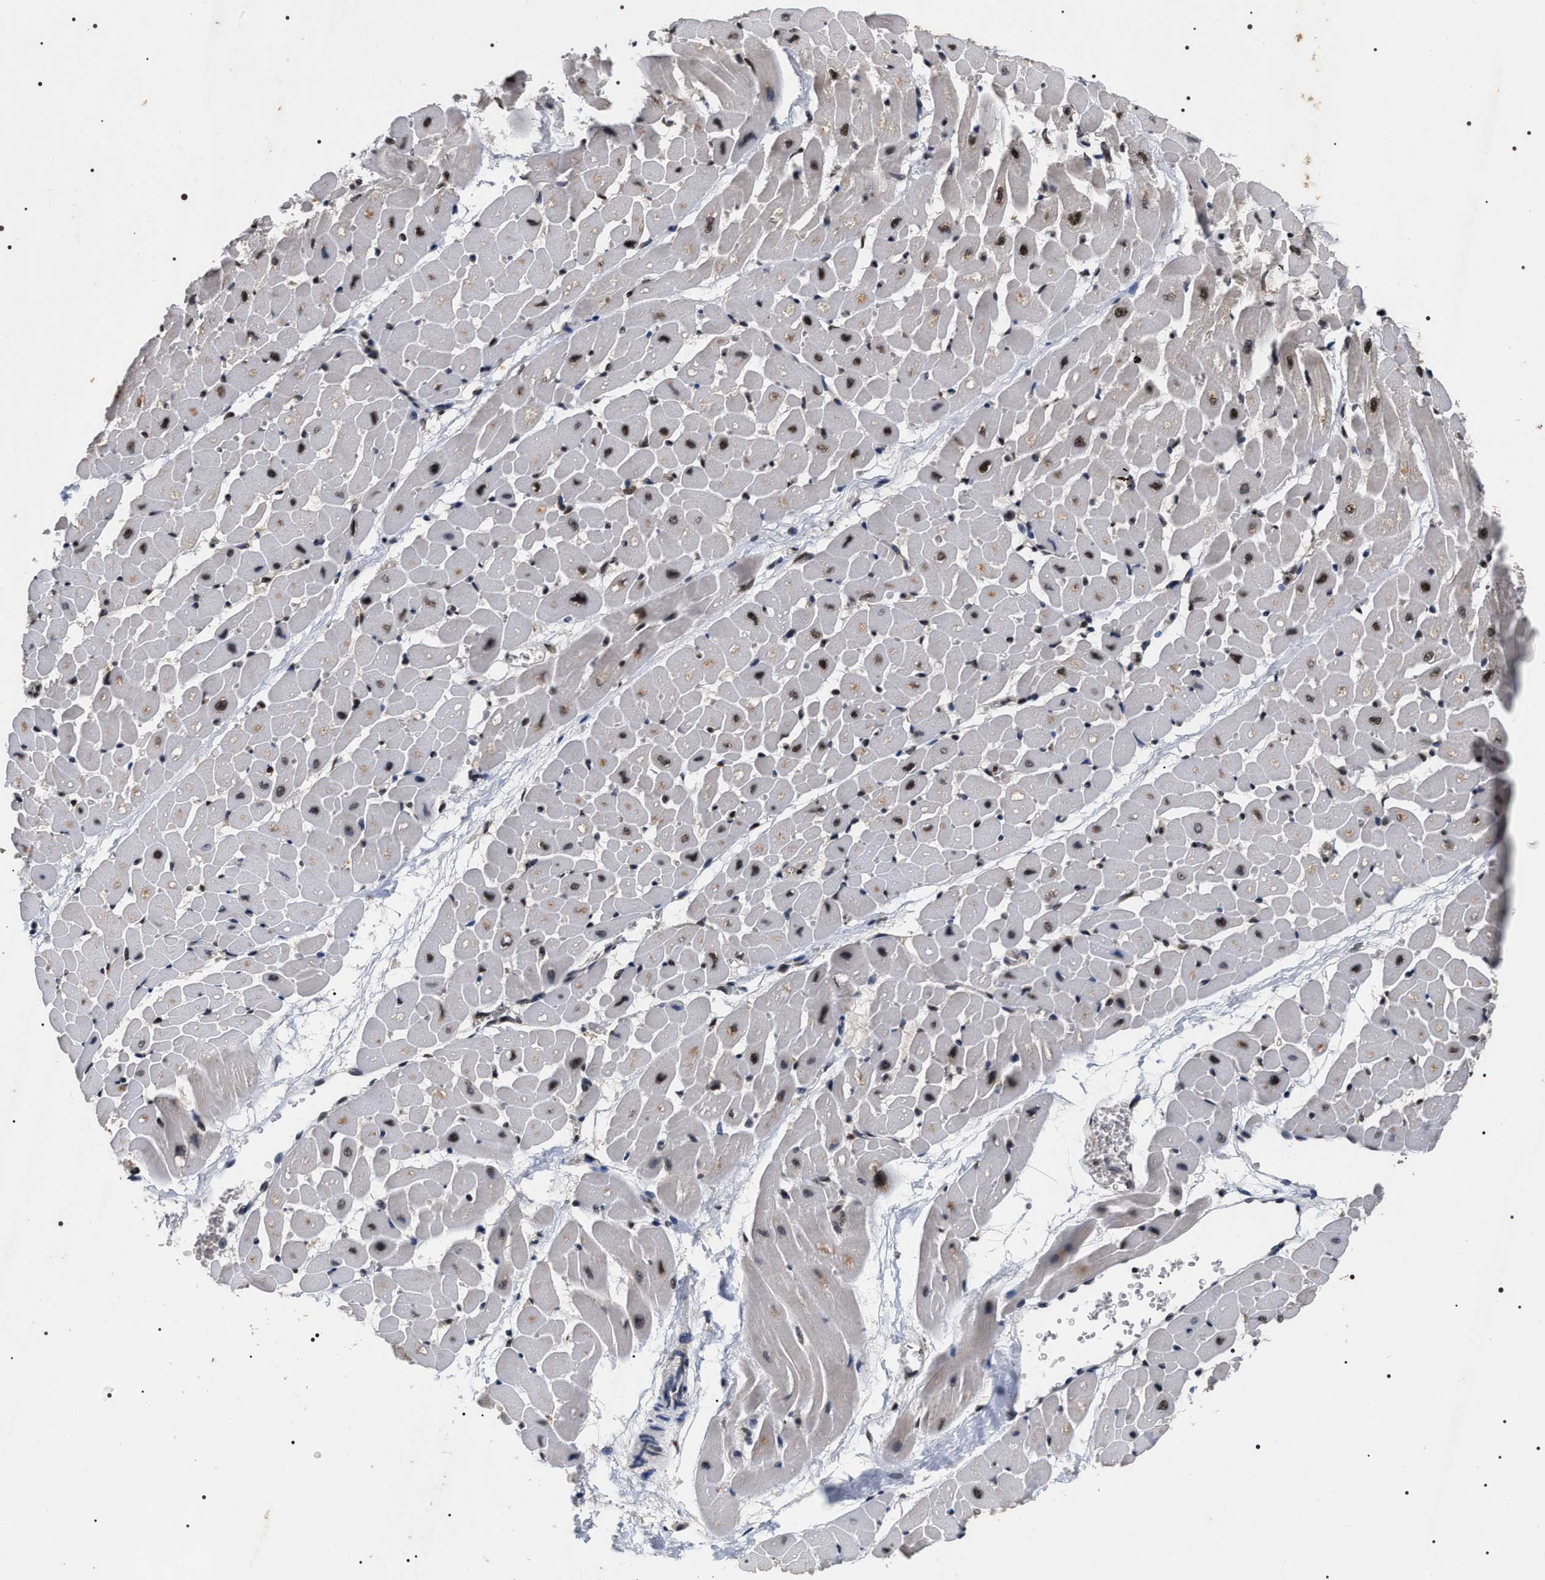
{"staining": {"intensity": "moderate", "quantity": "25%-75%", "location": "nuclear"}, "tissue": "heart muscle", "cell_type": "Cardiomyocytes", "image_type": "normal", "snomed": [{"axis": "morphology", "description": "Normal tissue, NOS"}, {"axis": "topography", "description": "Heart"}], "caption": "Cardiomyocytes exhibit medium levels of moderate nuclear staining in approximately 25%-75% of cells in unremarkable heart muscle.", "gene": "RRP1B", "patient": {"sex": "male", "age": 45}}